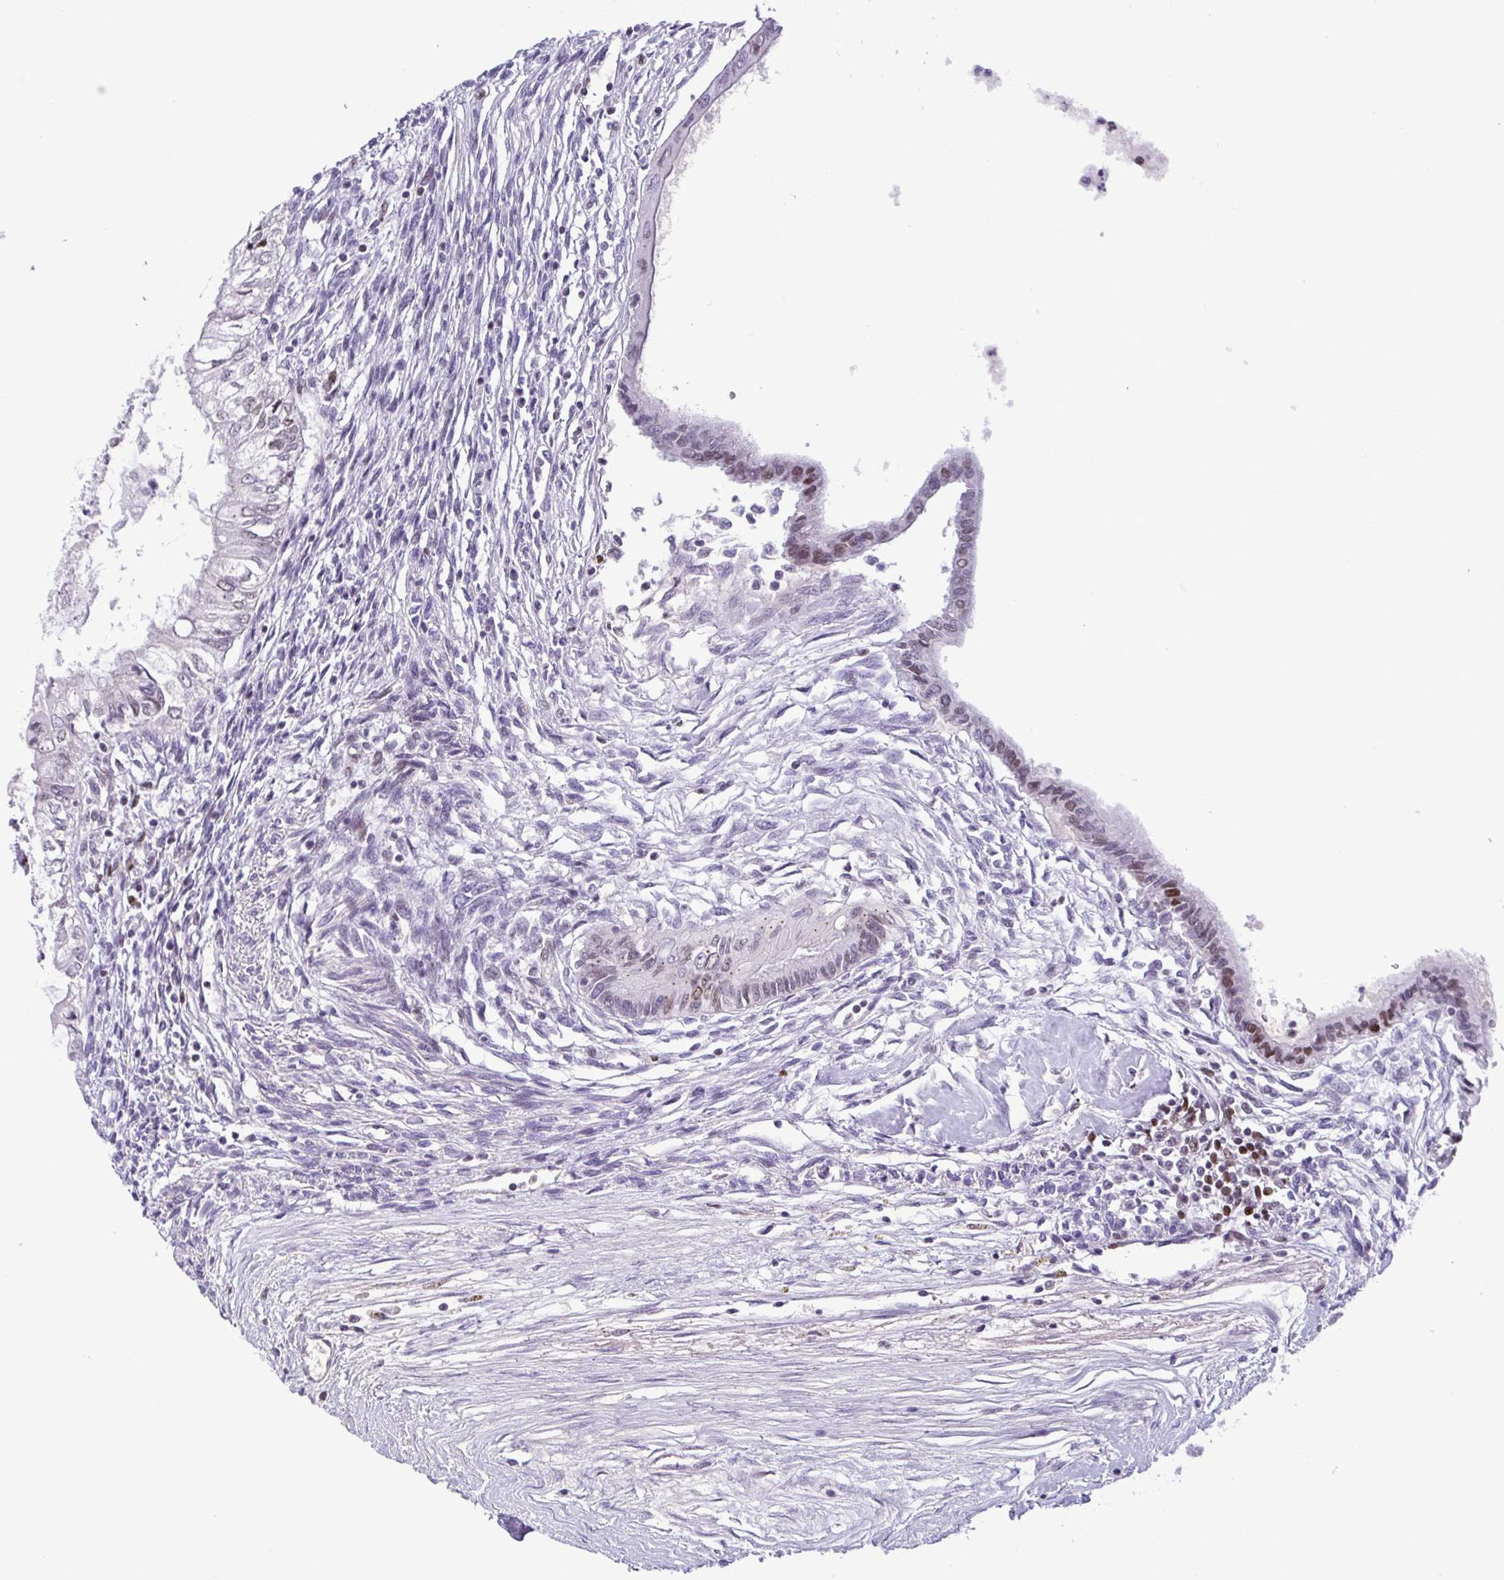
{"staining": {"intensity": "weak", "quantity": "25%-75%", "location": "nuclear"}, "tissue": "testis cancer", "cell_type": "Tumor cells", "image_type": "cancer", "snomed": [{"axis": "morphology", "description": "Carcinoma, Embryonal, NOS"}, {"axis": "topography", "description": "Testis"}], "caption": "Testis embryonal carcinoma tissue demonstrates weak nuclear expression in about 25%-75% of tumor cells", "gene": "IRF1", "patient": {"sex": "male", "age": 37}}